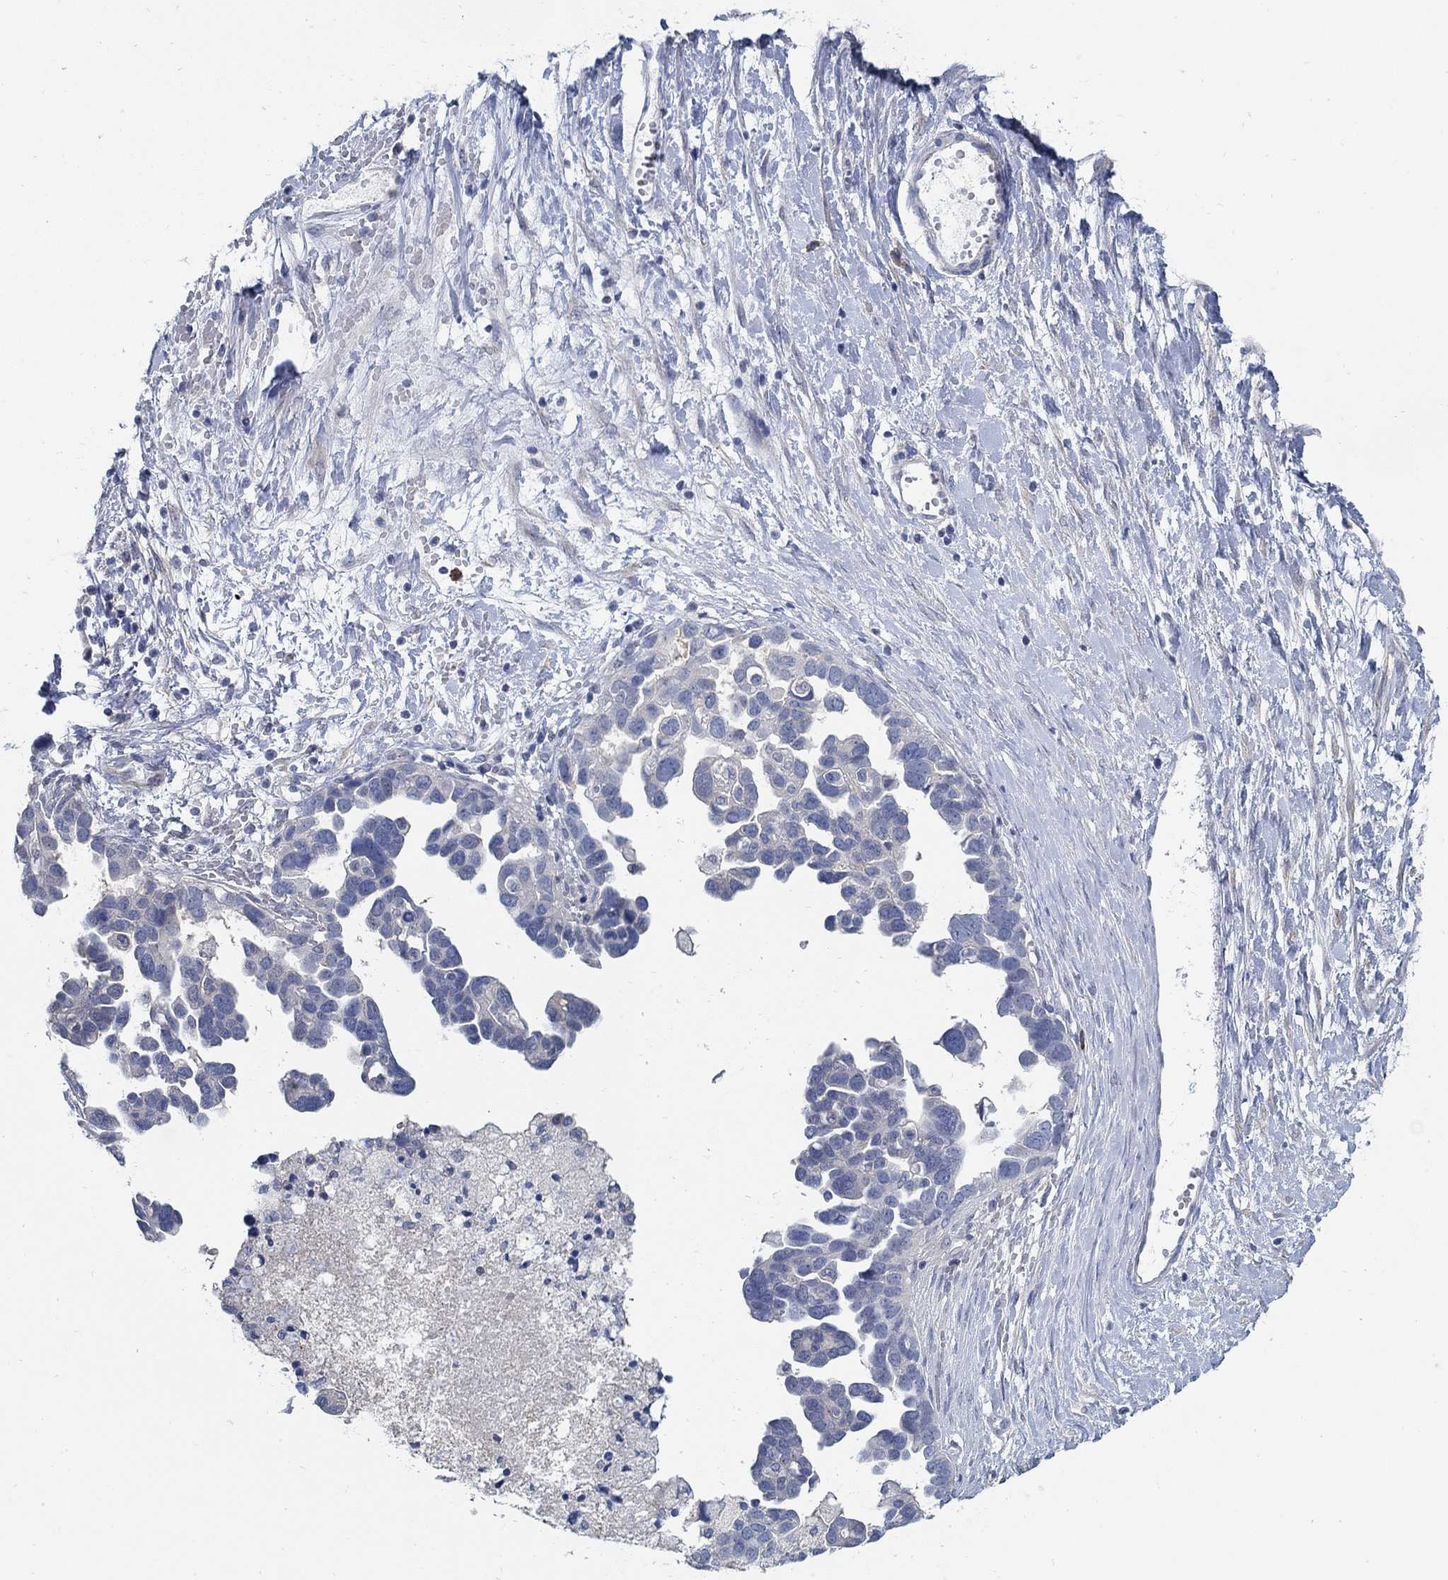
{"staining": {"intensity": "negative", "quantity": "none", "location": "none"}, "tissue": "ovarian cancer", "cell_type": "Tumor cells", "image_type": "cancer", "snomed": [{"axis": "morphology", "description": "Cystadenocarcinoma, serous, NOS"}, {"axis": "topography", "description": "Ovary"}], "caption": "Tumor cells show no significant expression in ovarian cancer (serous cystadenocarcinoma).", "gene": "PCDH11X", "patient": {"sex": "female", "age": 54}}